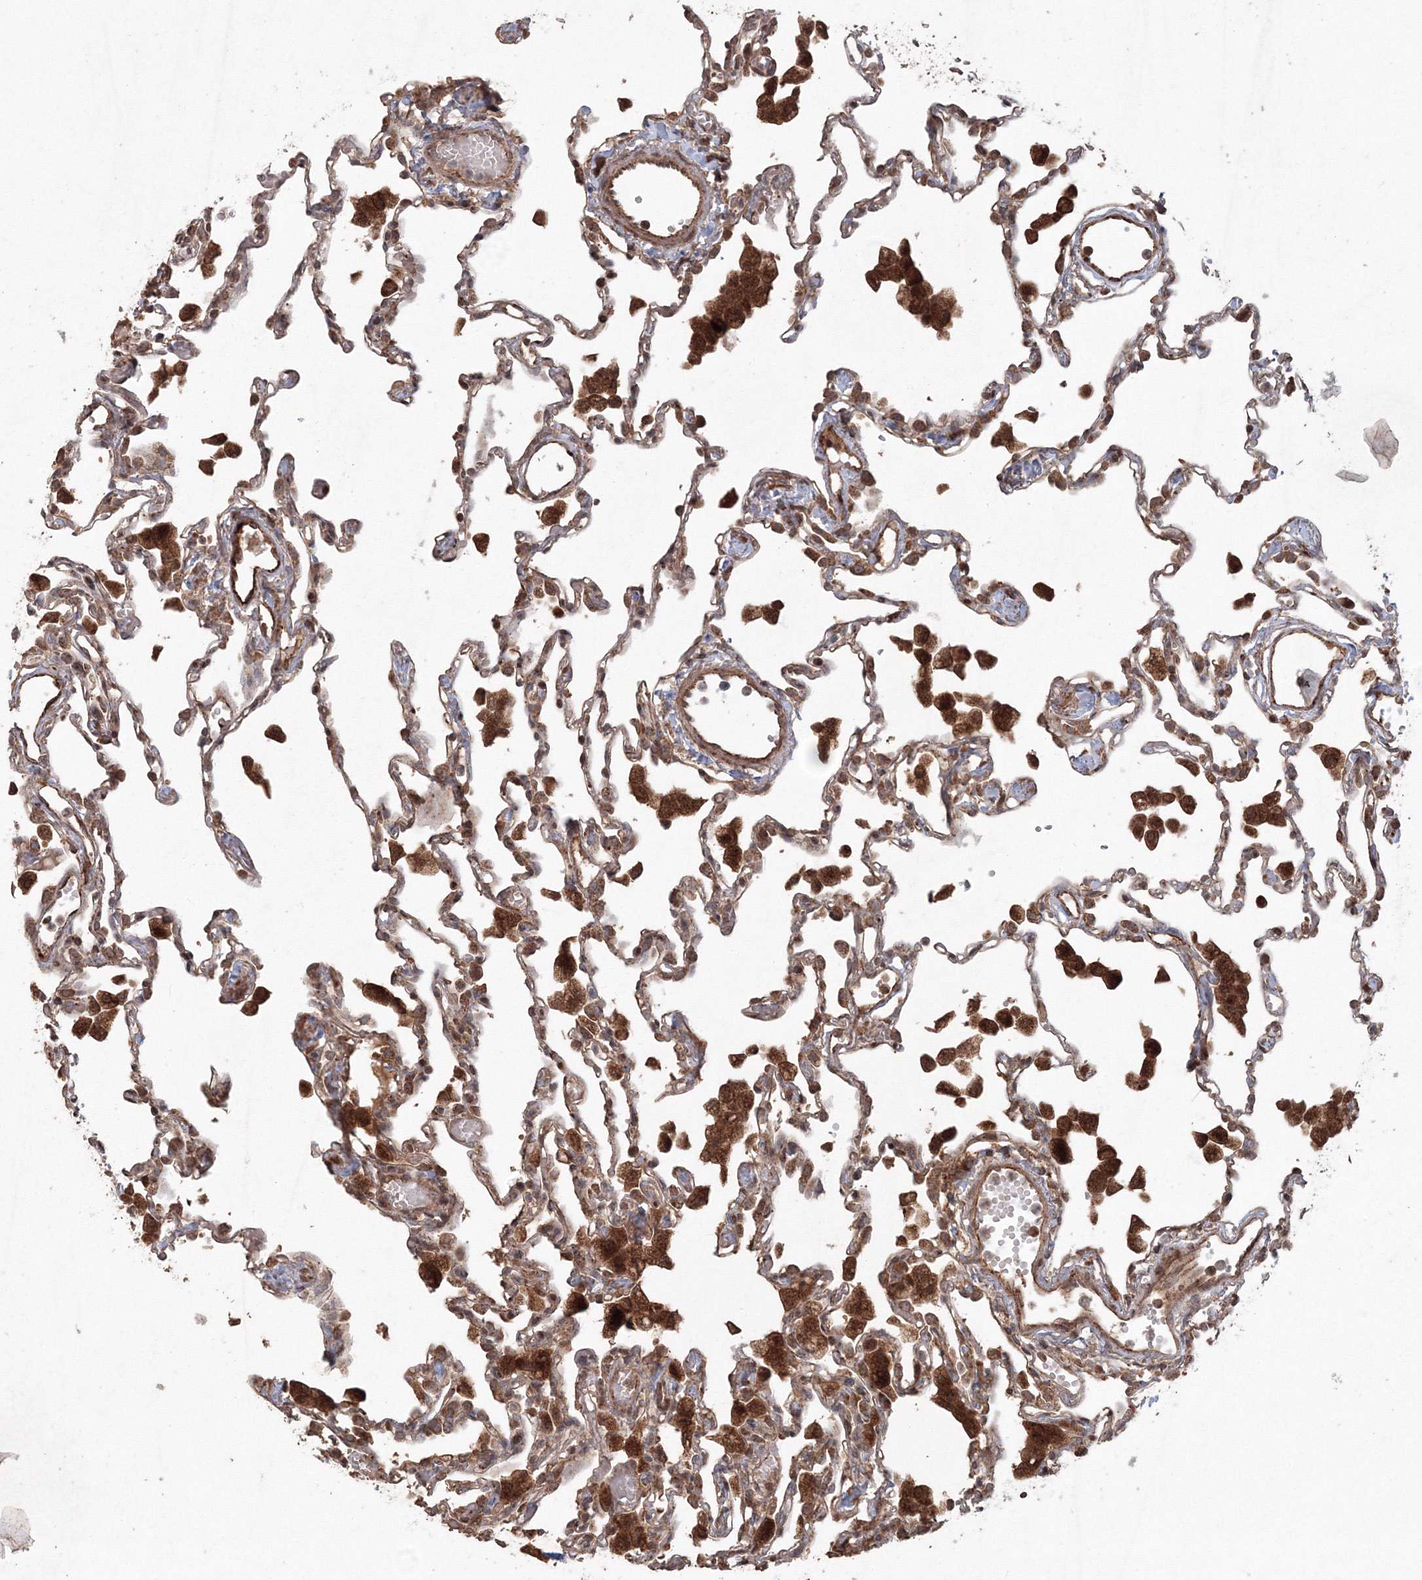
{"staining": {"intensity": "moderate", "quantity": "25%-75%", "location": "cytoplasmic/membranous"}, "tissue": "lung", "cell_type": "Alveolar cells", "image_type": "normal", "snomed": [{"axis": "morphology", "description": "Normal tissue, NOS"}, {"axis": "topography", "description": "Bronchus"}, {"axis": "topography", "description": "Lung"}], "caption": "Alveolar cells show moderate cytoplasmic/membranous staining in about 25%-75% of cells in normal lung.", "gene": "ANAPC16", "patient": {"sex": "female", "age": 49}}